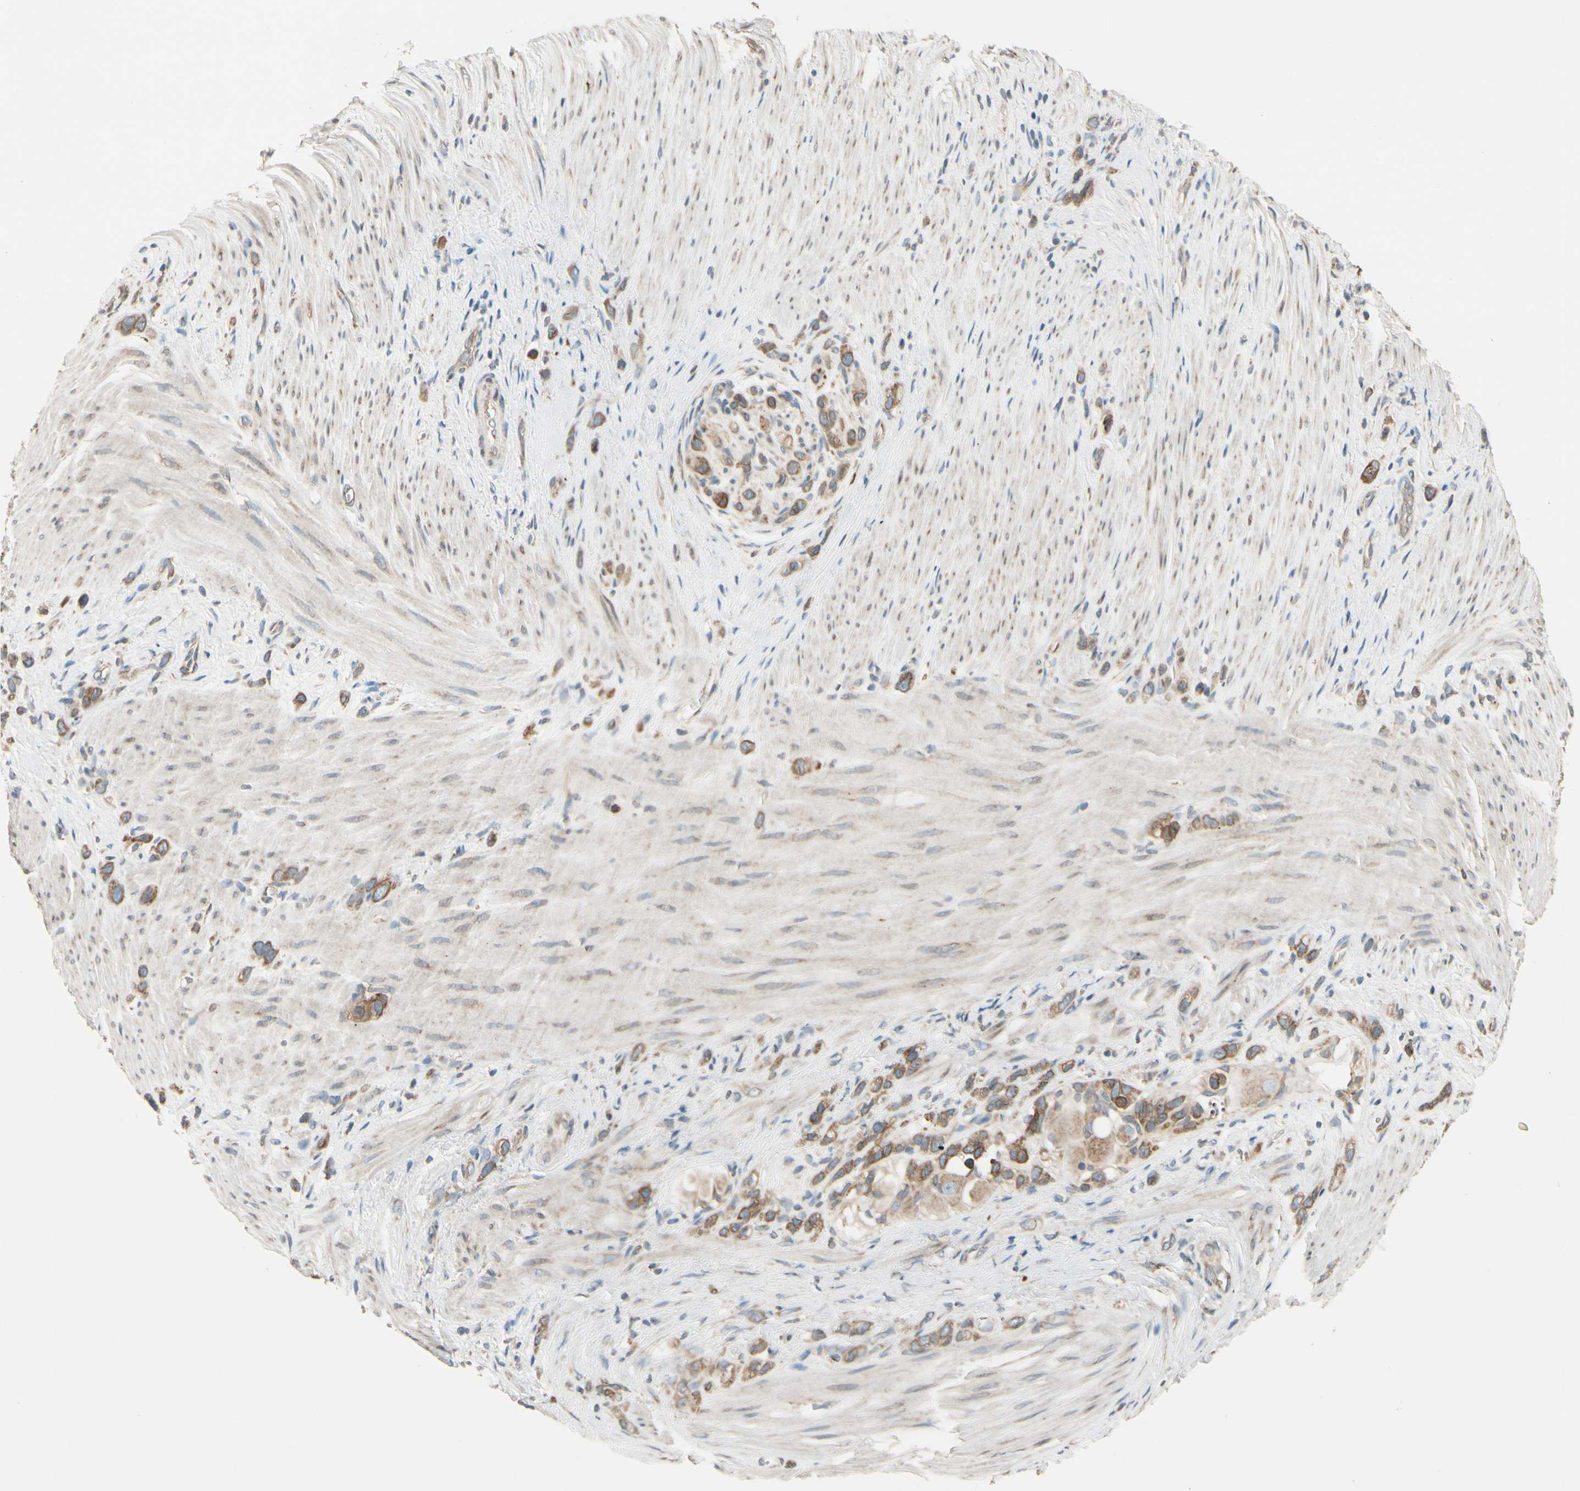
{"staining": {"intensity": "moderate", "quantity": ">75%", "location": "cytoplasmic/membranous"}, "tissue": "stomach cancer", "cell_type": "Tumor cells", "image_type": "cancer", "snomed": [{"axis": "morphology", "description": "Normal tissue, NOS"}, {"axis": "morphology", "description": "Adenocarcinoma, NOS"}, {"axis": "morphology", "description": "Adenocarcinoma, High grade"}, {"axis": "topography", "description": "Stomach, upper"}, {"axis": "topography", "description": "Stomach"}], "caption": "IHC micrograph of neoplastic tissue: human stomach cancer stained using immunohistochemistry demonstrates medium levels of moderate protein expression localized specifically in the cytoplasmic/membranous of tumor cells, appearing as a cytoplasmic/membranous brown color.", "gene": "RPN2", "patient": {"sex": "female", "age": 65}}